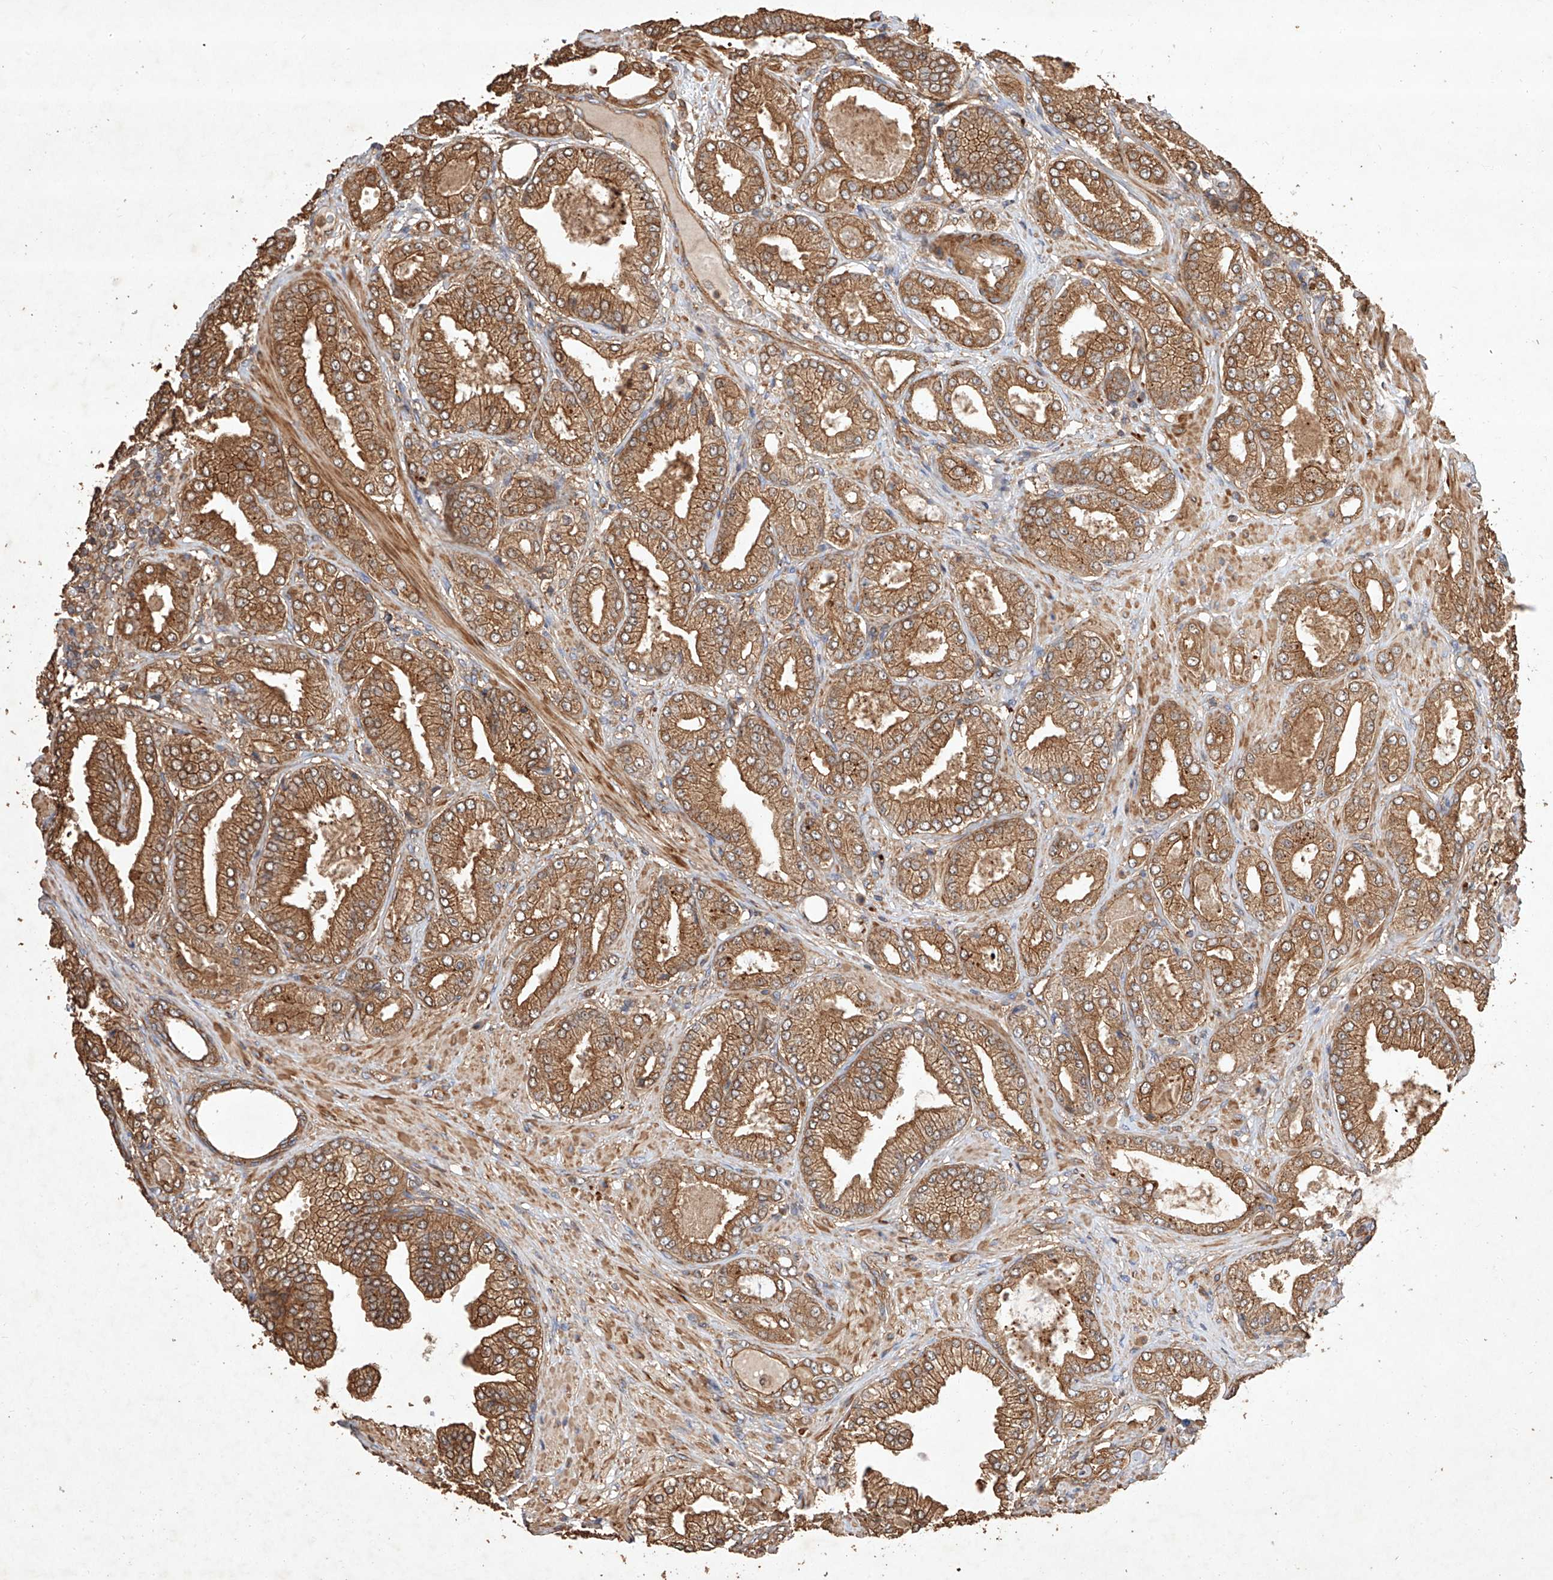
{"staining": {"intensity": "moderate", "quantity": ">75%", "location": "cytoplasmic/membranous"}, "tissue": "prostate cancer", "cell_type": "Tumor cells", "image_type": "cancer", "snomed": [{"axis": "morphology", "description": "Adenocarcinoma, Low grade"}, {"axis": "topography", "description": "Prostate"}], "caption": "Prostate cancer (low-grade adenocarcinoma) stained with a brown dye displays moderate cytoplasmic/membranous positive expression in about >75% of tumor cells.", "gene": "GHDC", "patient": {"sex": "male", "age": 63}}